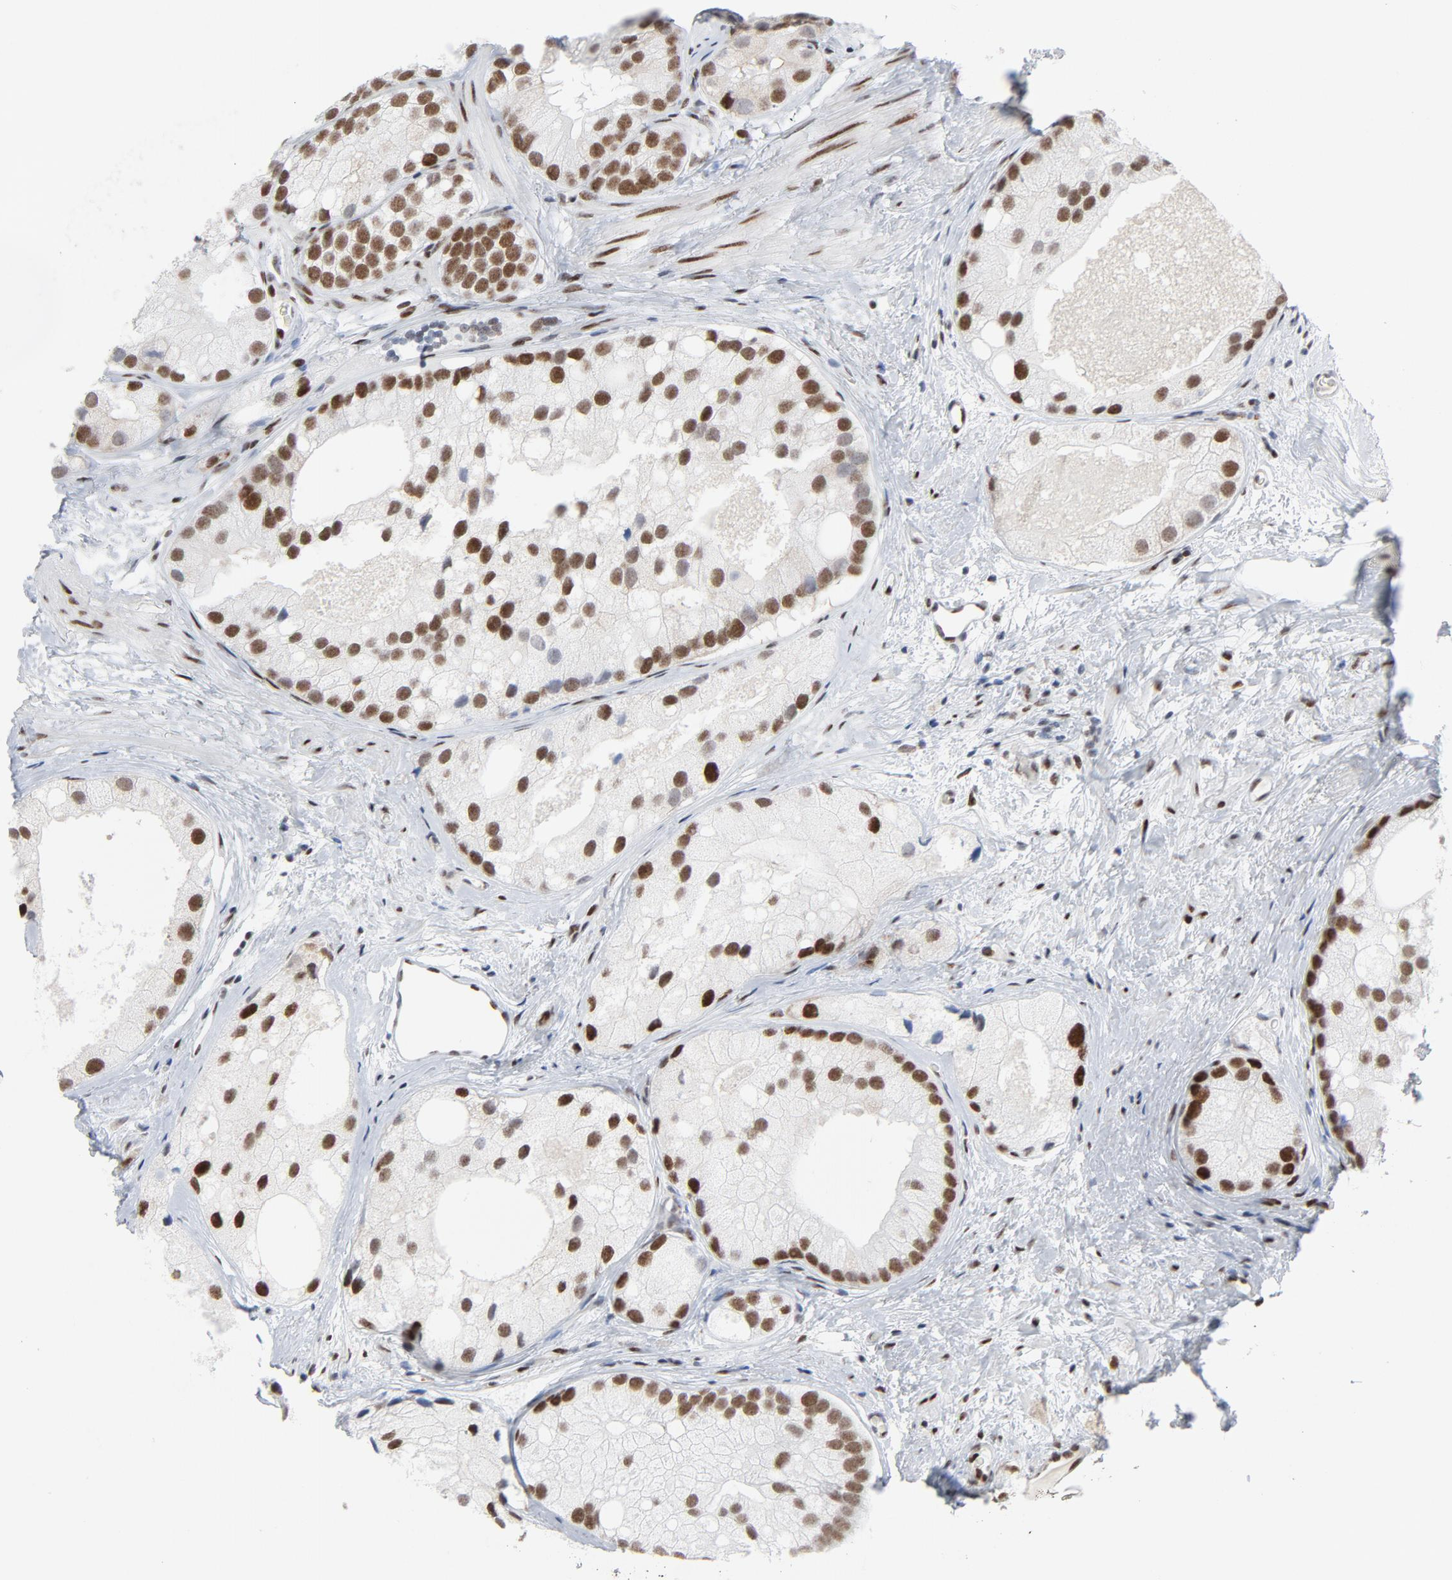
{"staining": {"intensity": "strong", "quantity": "25%-75%", "location": "nuclear"}, "tissue": "prostate cancer", "cell_type": "Tumor cells", "image_type": "cancer", "snomed": [{"axis": "morphology", "description": "Adenocarcinoma, Low grade"}, {"axis": "topography", "description": "Prostate"}], "caption": "Protein staining by immunohistochemistry shows strong nuclear staining in approximately 25%-75% of tumor cells in prostate adenocarcinoma (low-grade).", "gene": "HSF1", "patient": {"sex": "male", "age": 69}}